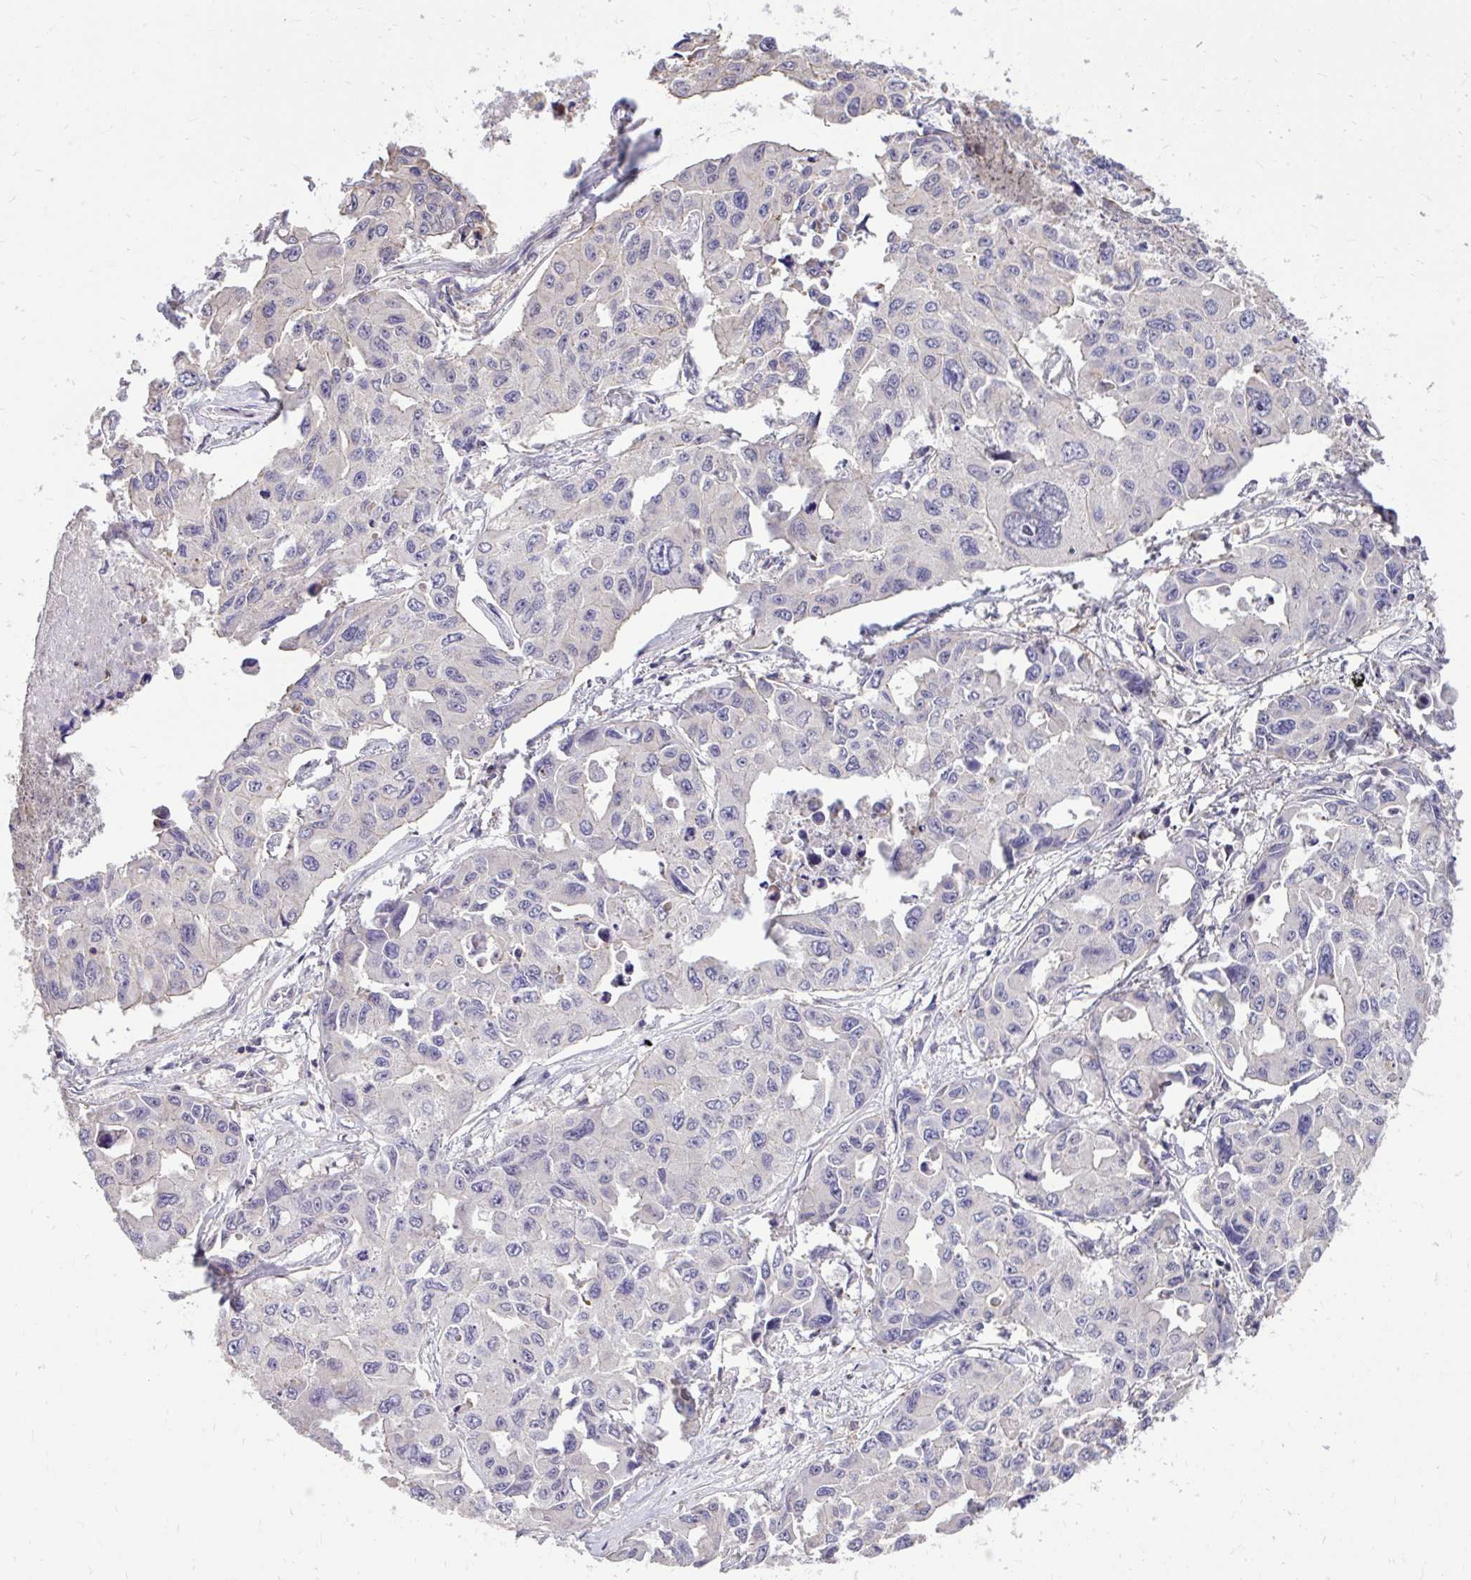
{"staining": {"intensity": "weak", "quantity": "<25%", "location": "cytoplasmic/membranous"}, "tissue": "lung cancer", "cell_type": "Tumor cells", "image_type": "cancer", "snomed": [{"axis": "morphology", "description": "Adenocarcinoma, NOS"}, {"axis": "topography", "description": "Lung"}], "caption": "The photomicrograph displays no staining of tumor cells in lung cancer.", "gene": "IGFL2", "patient": {"sex": "male", "age": 64}}